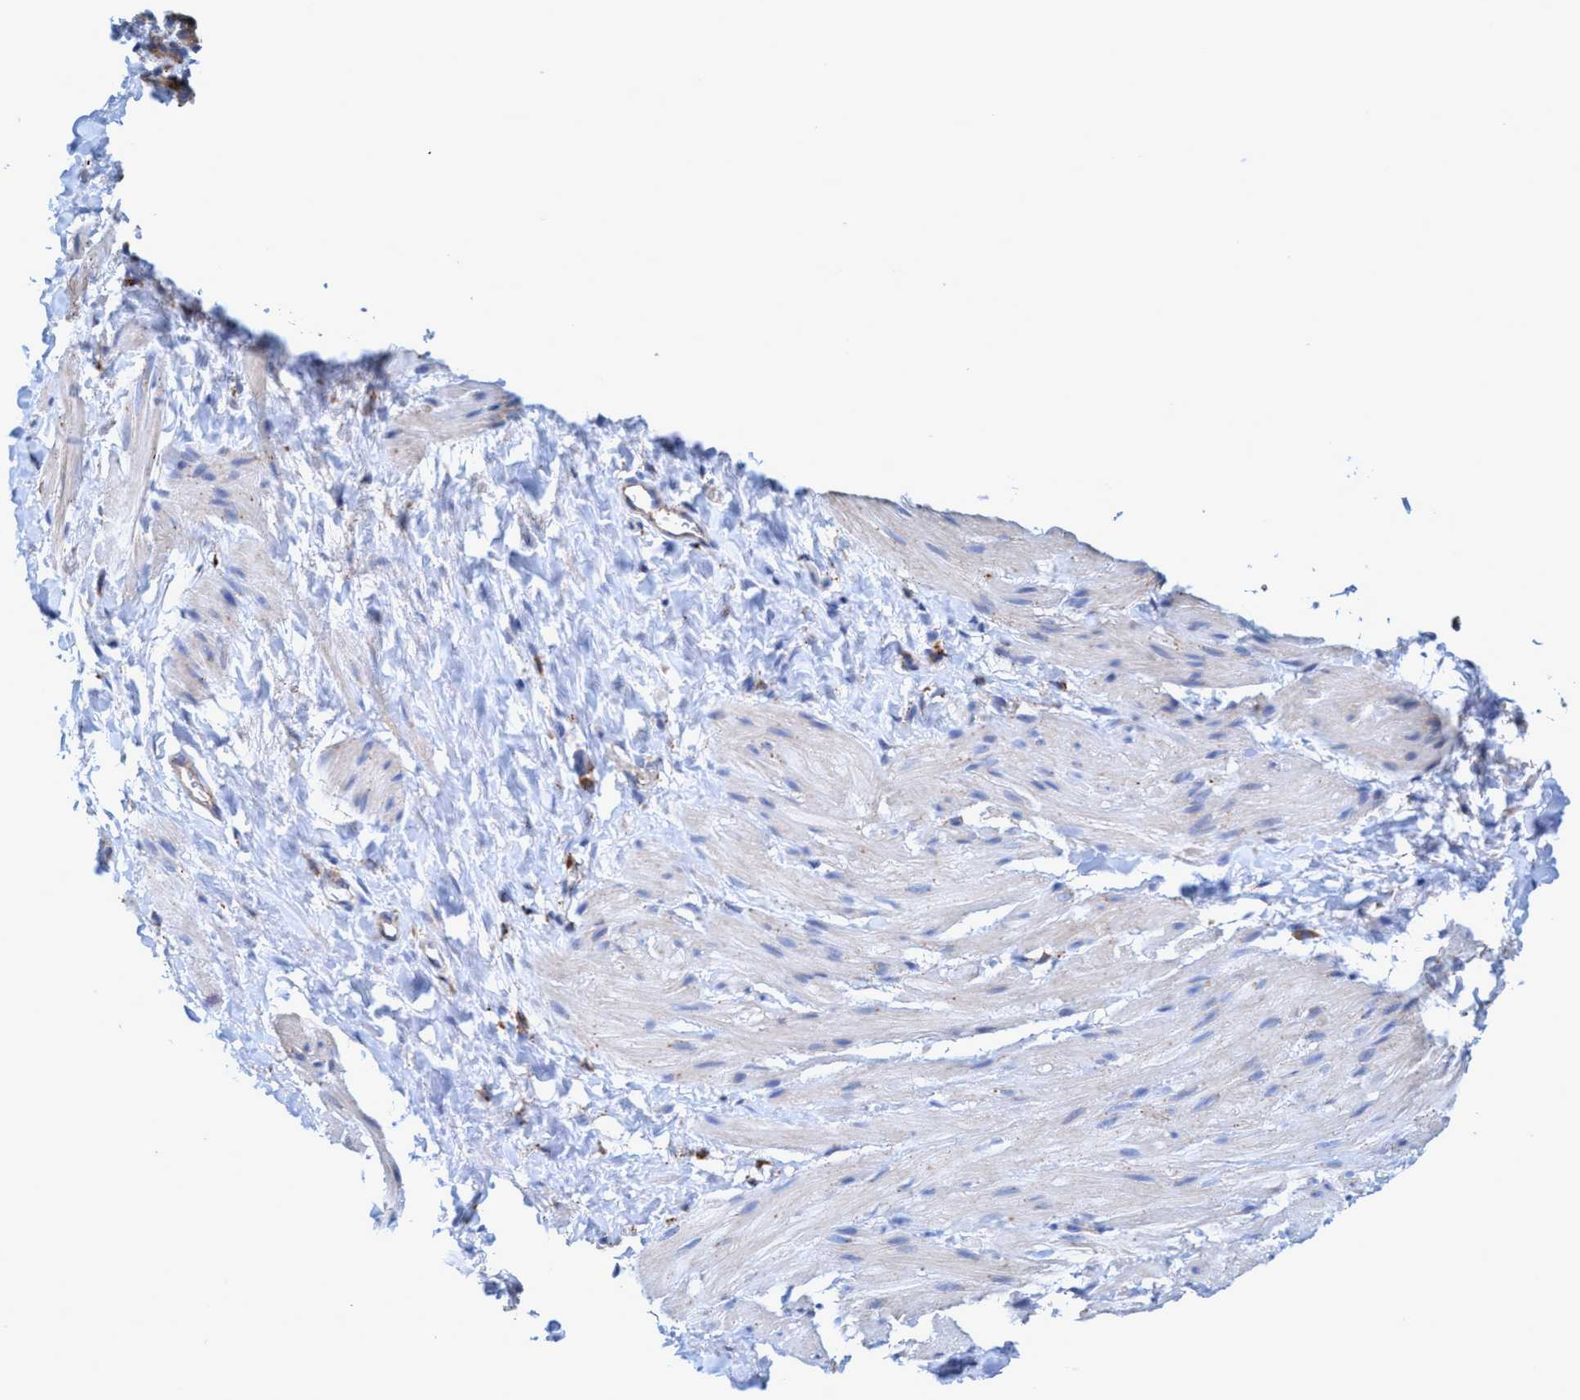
{"staining": {"intensity": "weak", "quantity": "<25%", "location": "cytoplasmic/membranous"}, "tissue": "smooth muscle", "cell_type": "Smooth muscle cells", "image_type": "normal", "snomed": [{"axis": "morphology", "description": "Normal tissue, NOS"}, {"axis": "topography", "description": "Smooth muscle"}], "caption": "This is an IHC histopathology image of unremarkable smooth muscle. There is no staining in smooth muscle cells.", "gene": "TRIM65", "patient": {"sex": "male", "age": 16}}